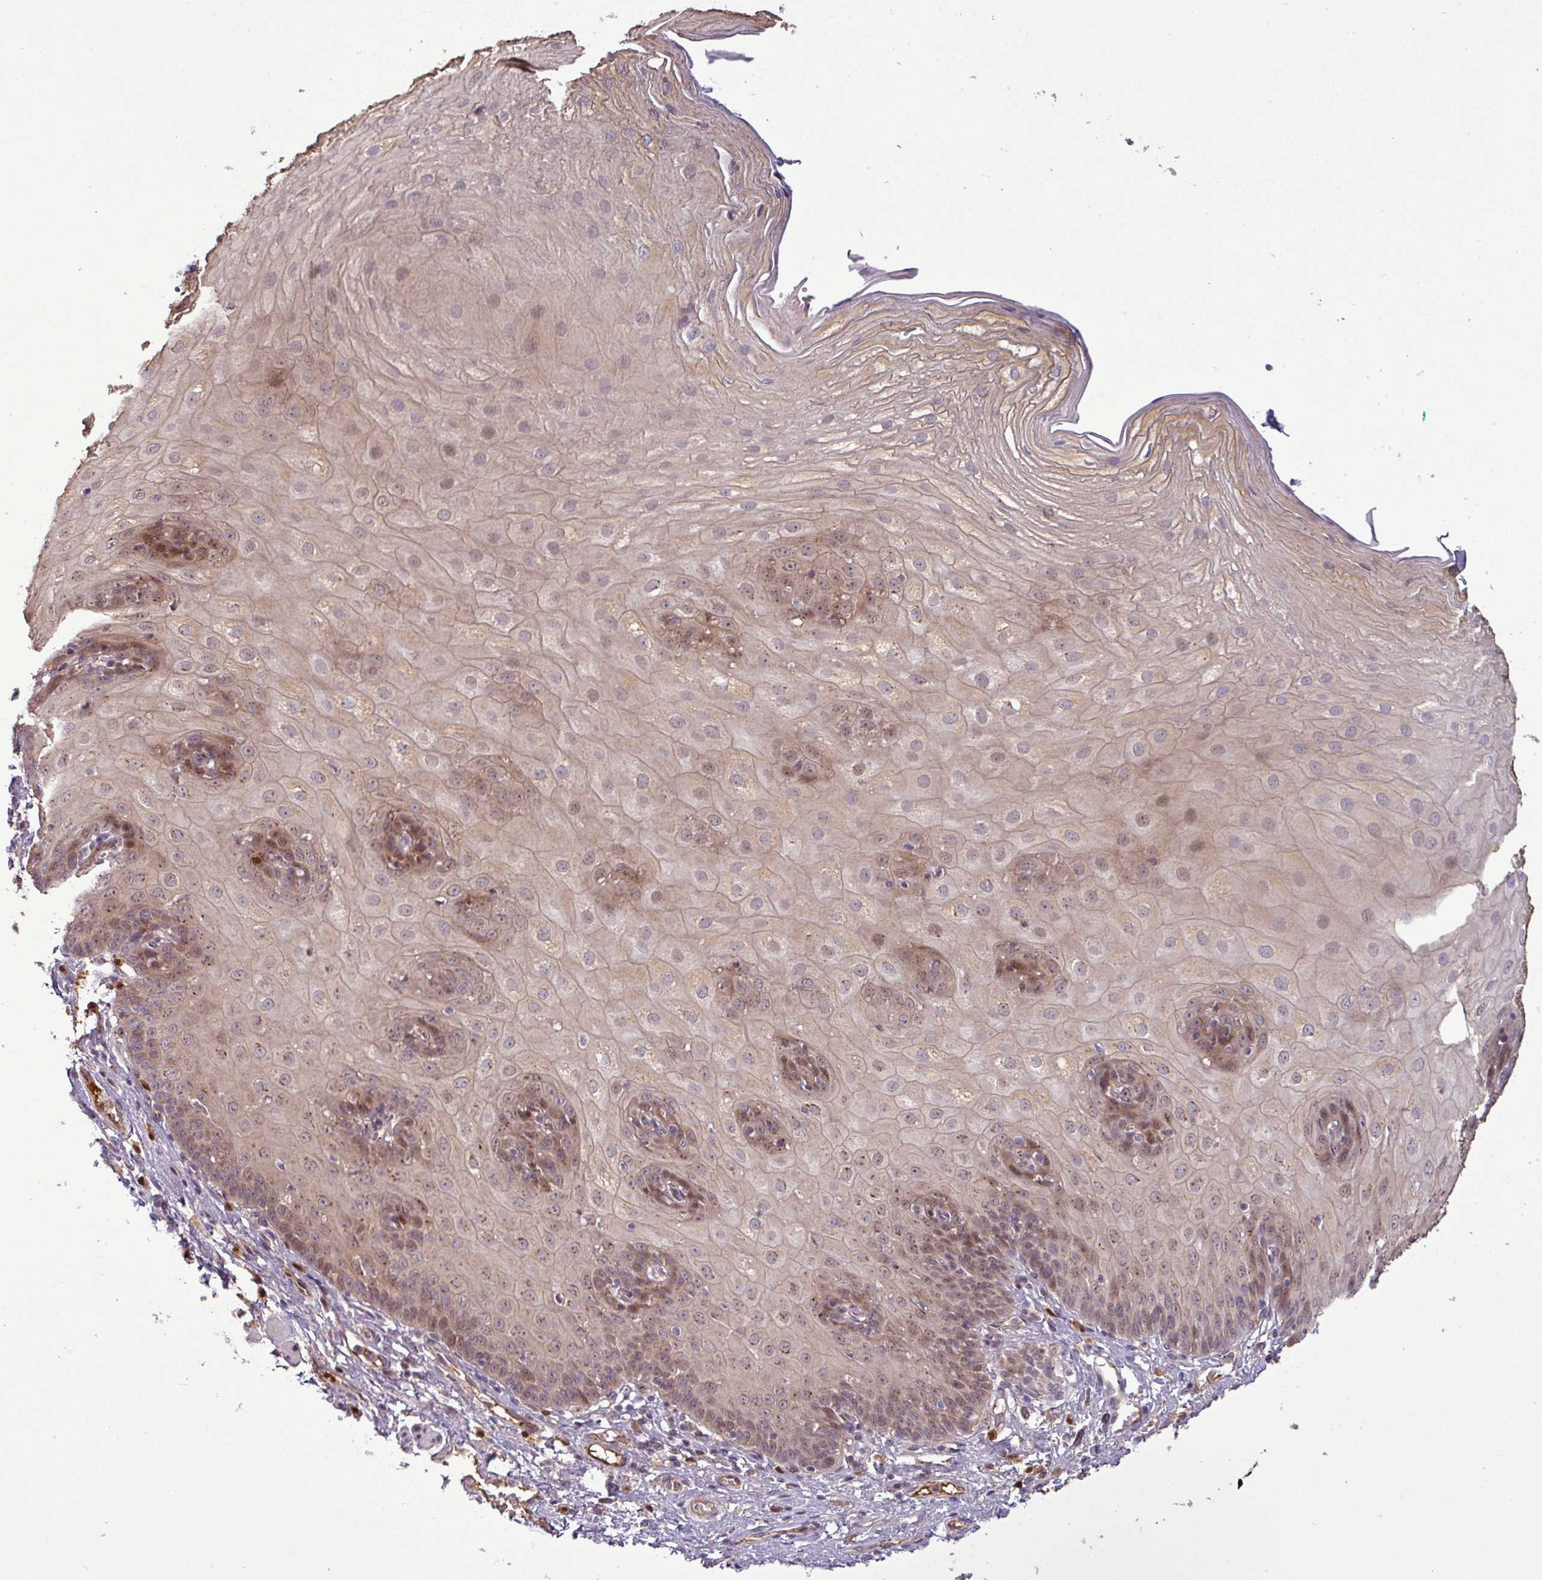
{"staining": {"intensity": "moderate", "quantity": "25%-75%", "location": "cytoplasmic/membranous,nuclear"}, "tissue": "esophagus", "cell_type": "Squamous epithelial cells", "image_type": "normal", "snomed": [{"axis": "morphology", "description": "Normal tissue, NOS"}, {"axis": "topography", "description": "Esophagus"}], "caption": "IHC histopathology image of normal human esophagus stained for a protein (brown), which exhibits medium levels of moderate cytoplasmic/membranous,nuclear positivity in about 25%-75% of squamous epithelial cells.", "gene": "PCDH1", "patient": {"sex": "male", "age": 69}}